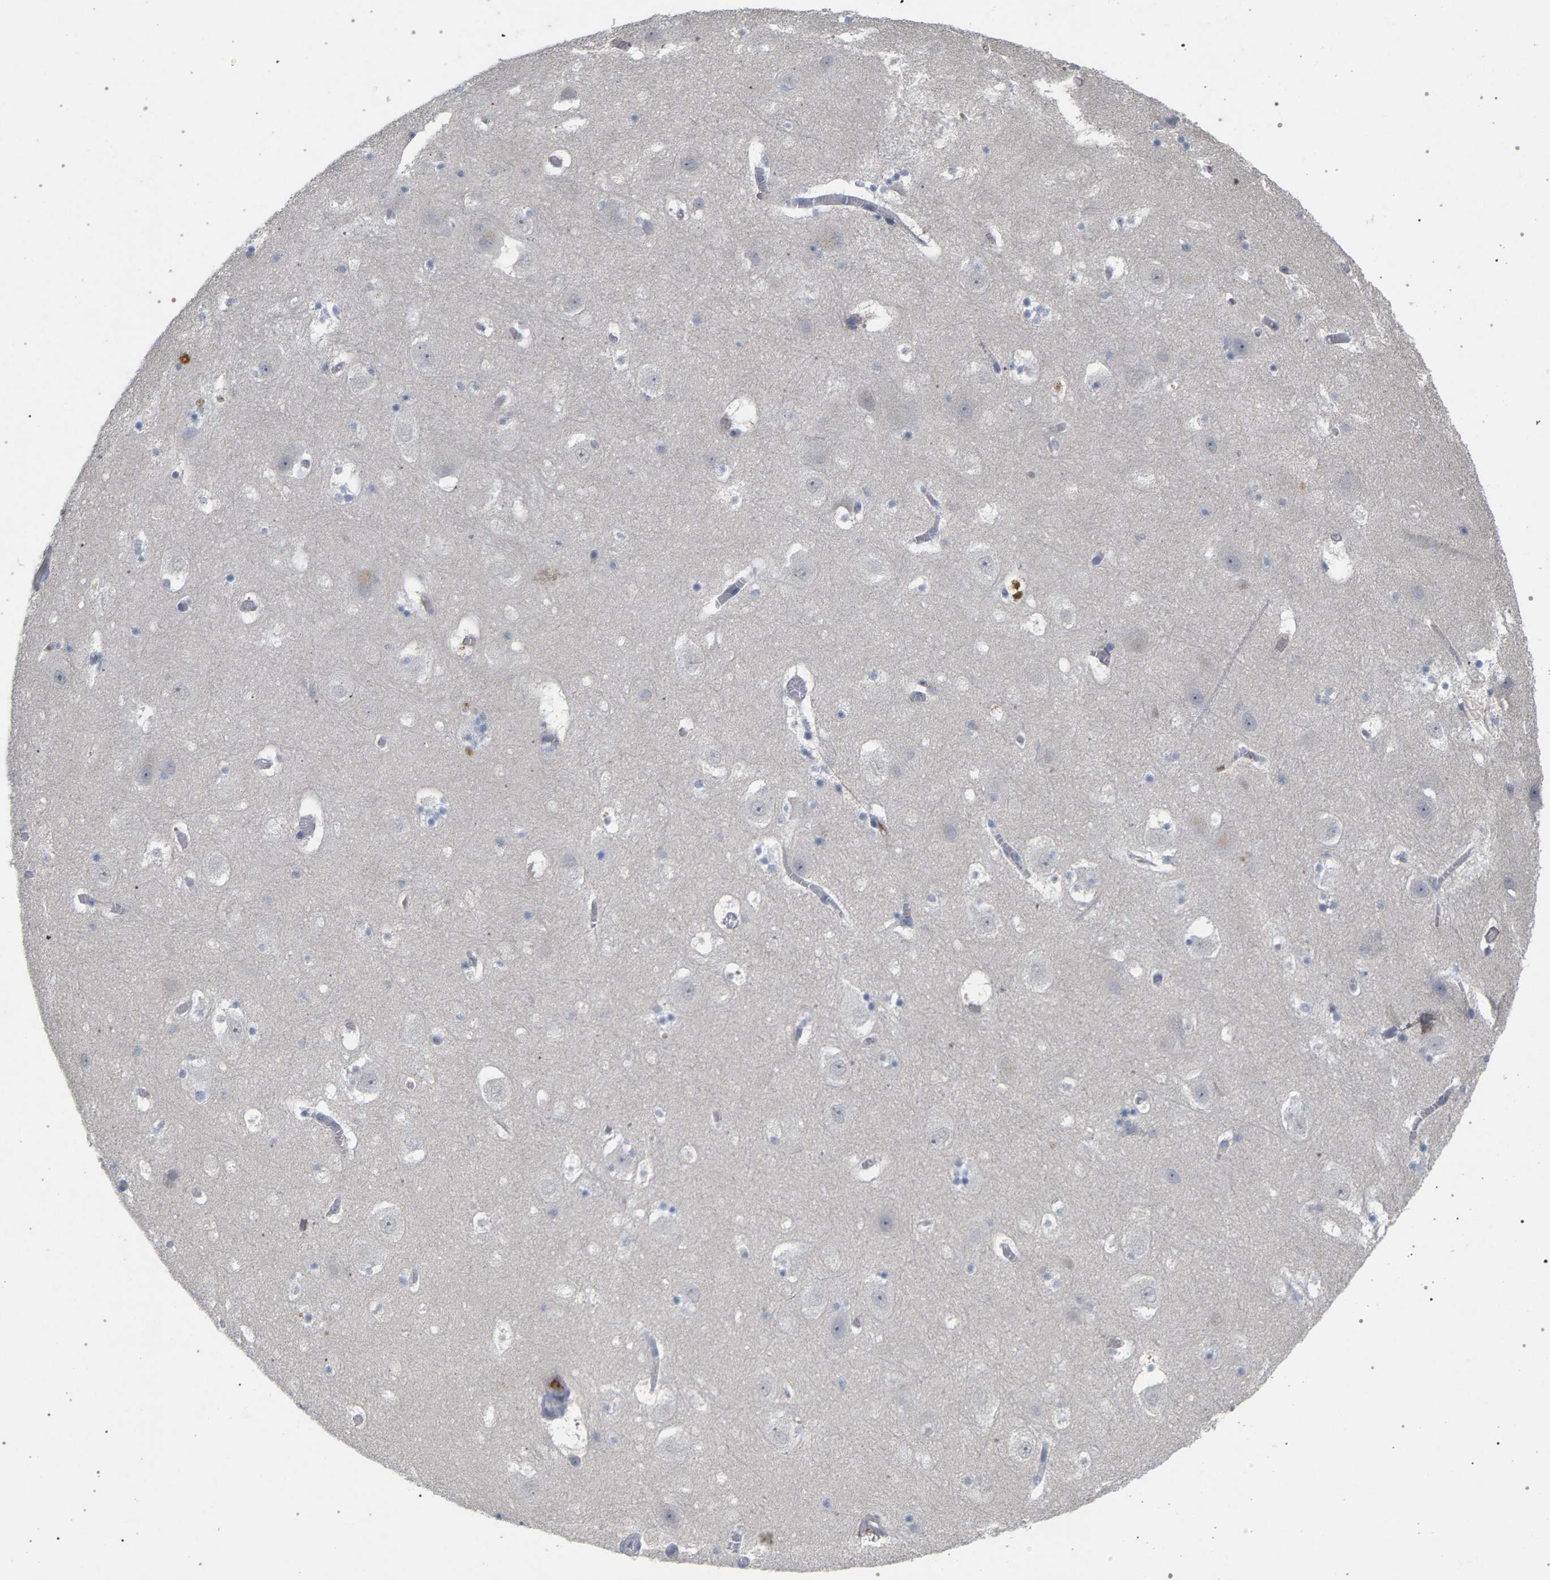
{"staining": {"intensity": "negative", "quantity": "none", "location": "none"}, "tissue": "hippocampus", "cell_type": "Glial cells", "image_type": "normal", "snomed": [{"axis": "morphology", "description": "Normal tissue, NOS"}, {"axis": "topography", "description": "Hippocampus"}], "caption": "Glial cells show no significant protein expression in benign hippocampus.", "gene": "MAMDC2", "patient": {"sex": "male", "age": 45}}